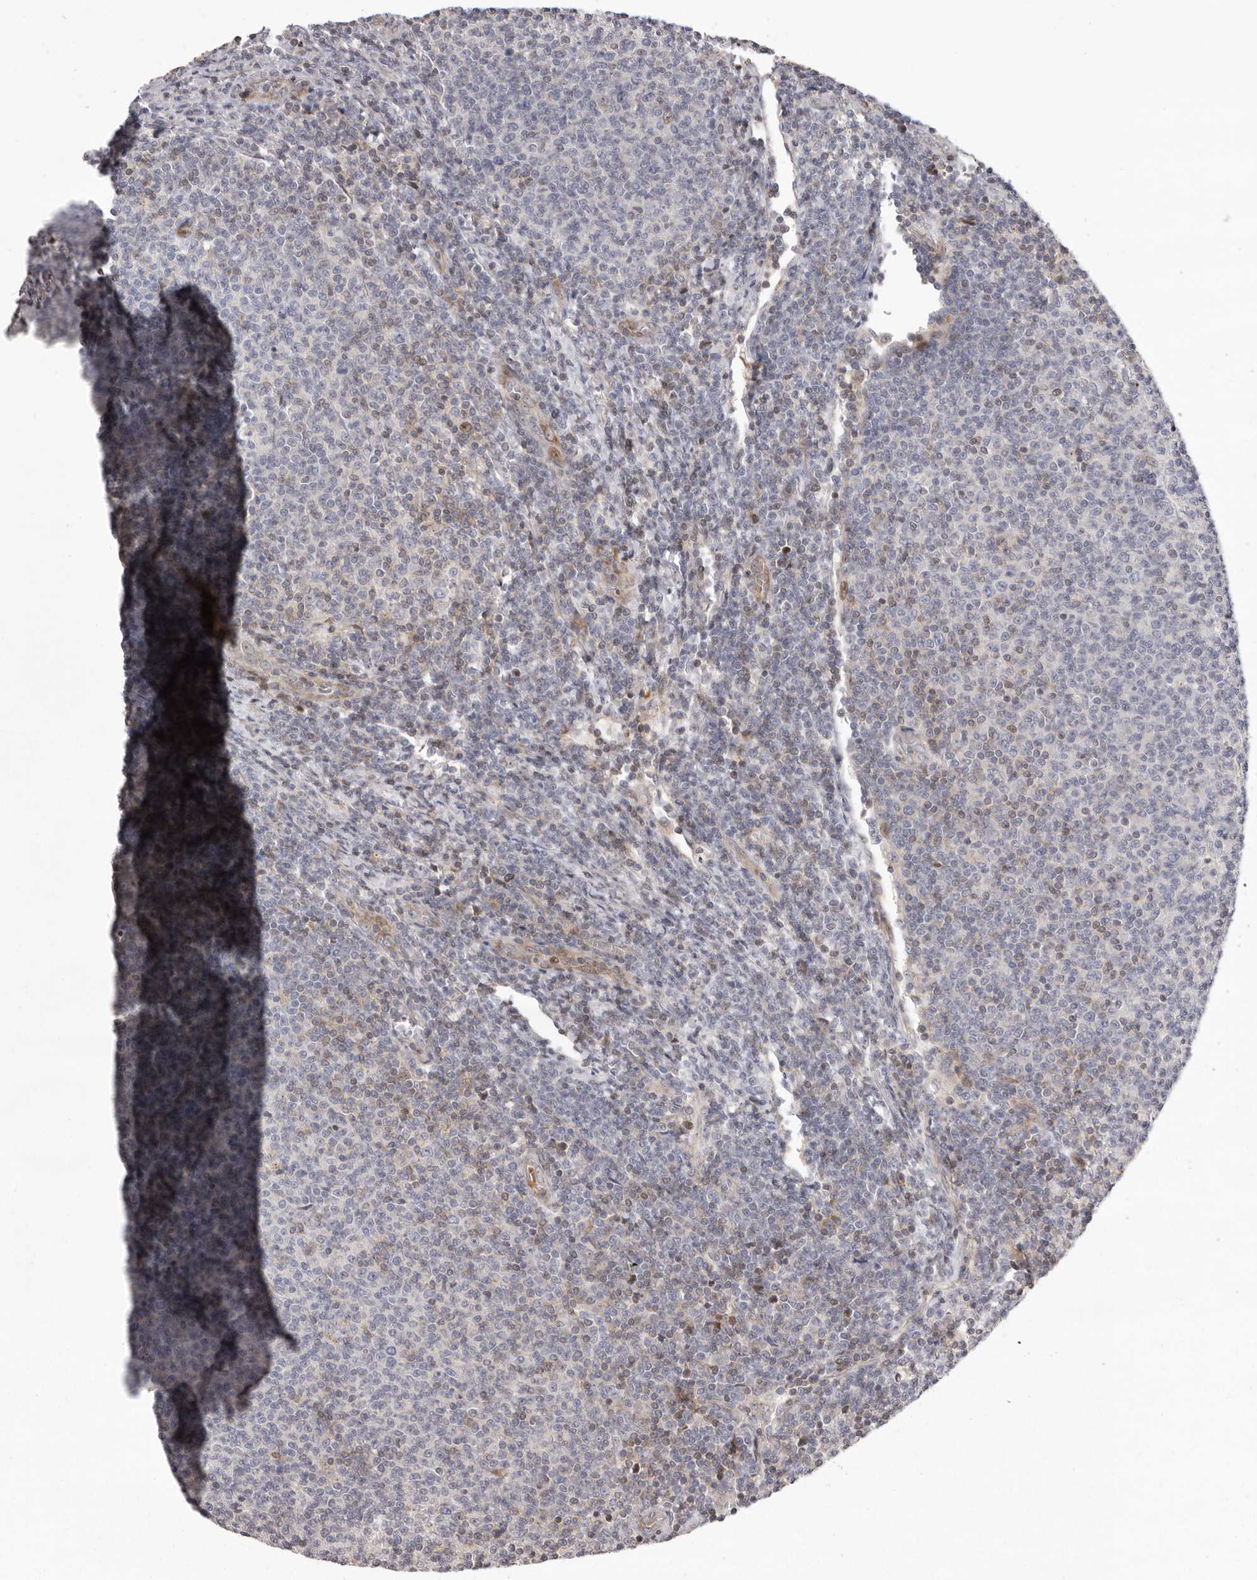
{"staining": {"intensity": "weak", "quantity": "<25%", "location": "cytoplasmic/membranous,nuclear"}, "tissue": "lymphoma", "cell_type": "Tumor cells", "image_type": "cancer", "snomed": [{"axis": "morphology", "description": "Malignant lymphoma, non-Hodgkin's type, Low grade"}, {"axis": "topography", "description": "Lymph node"}], "caption": "A high-resolution photomicrograph shows immunohistochemistry (IHC) staining of malignant lymphoma, non-Hodgkin's type (low-grade), which demonstrates no significant positivity in tumor cells.", "gene": "AZIN1", "patient": {"sex": "male", "age": 66}}